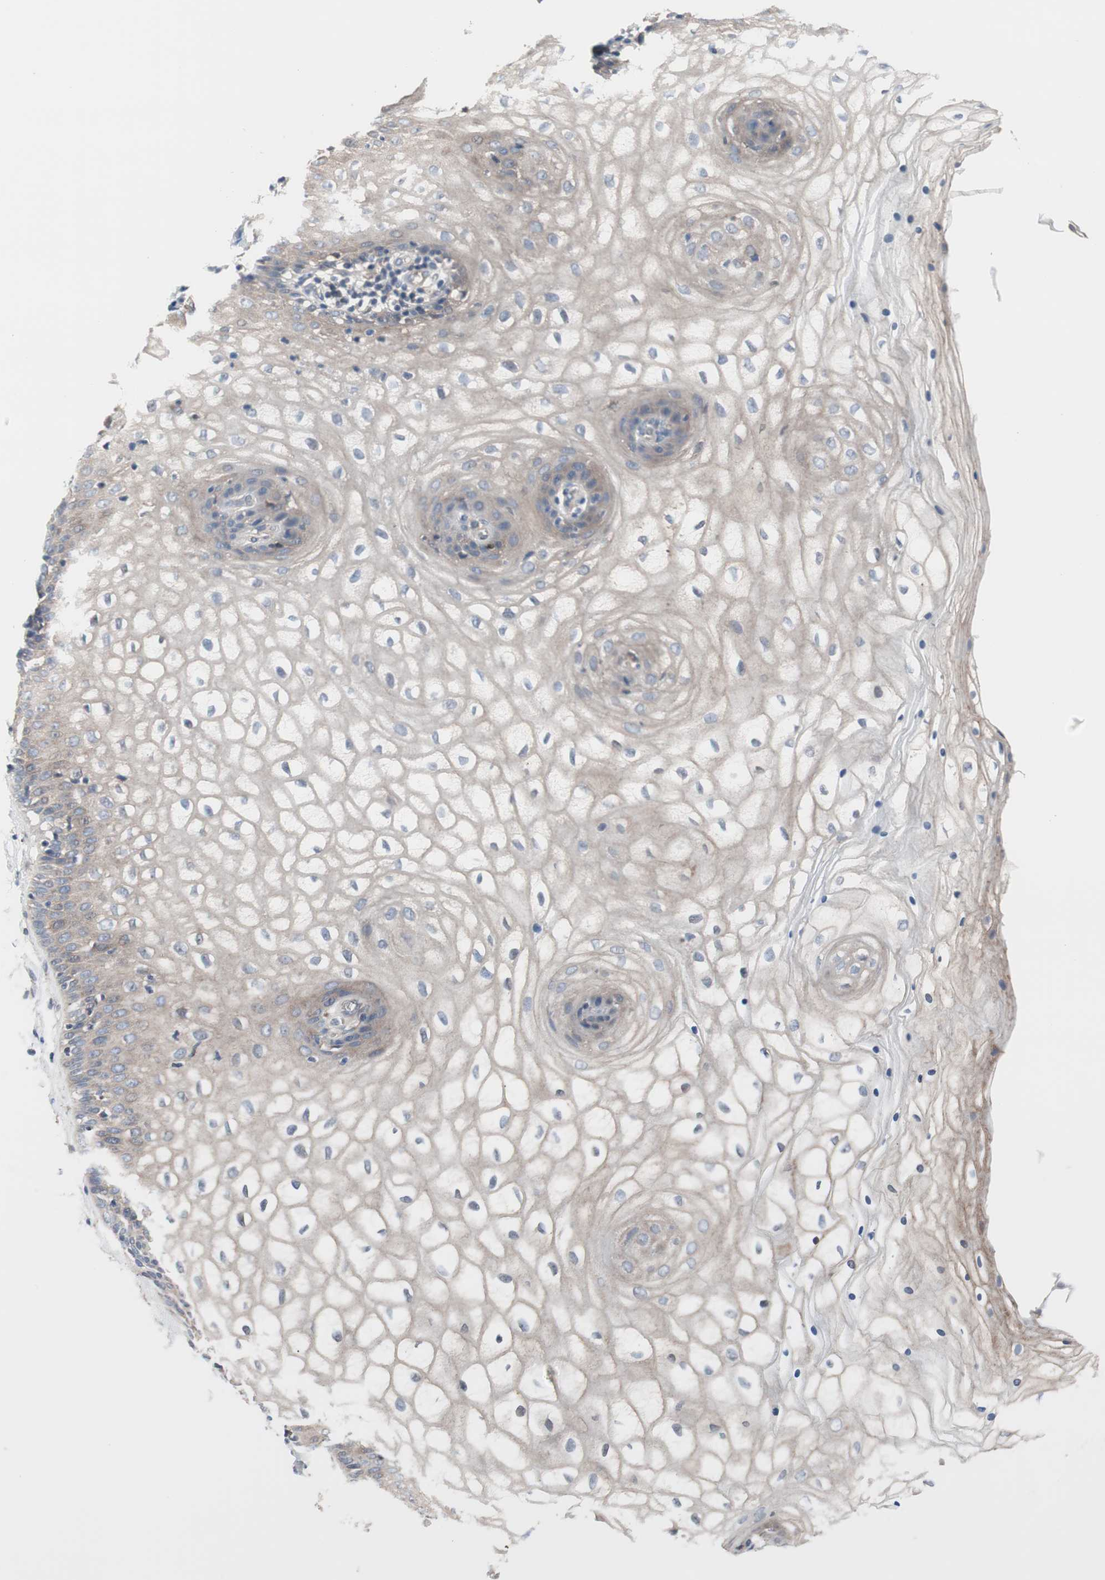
{"staining": {"intensity": "moderate", "quantity": ">75%", "location": "cytoplasmic/membranous"}, "tissue": "vagina", "cell_type": "Squamous epithelial cells", "image_type": "normal", "snomed": [{"axis": "morphology", "description": "Normal tissue, NOS"}, {"axis": "topography", "description": "Vagina"}], "caption": "Immunohistochemical staining of benign vagina shows medium levels of moderate cytoplasmic/membranous expression in about >75% of squamous epithelial cells. (DAB (3,3'-diaminobenzidine) = brown stain, brightfield microscopy at high magnification).", "gene": "KANSL1", "patient": {"sex": "female", "age": 34}}